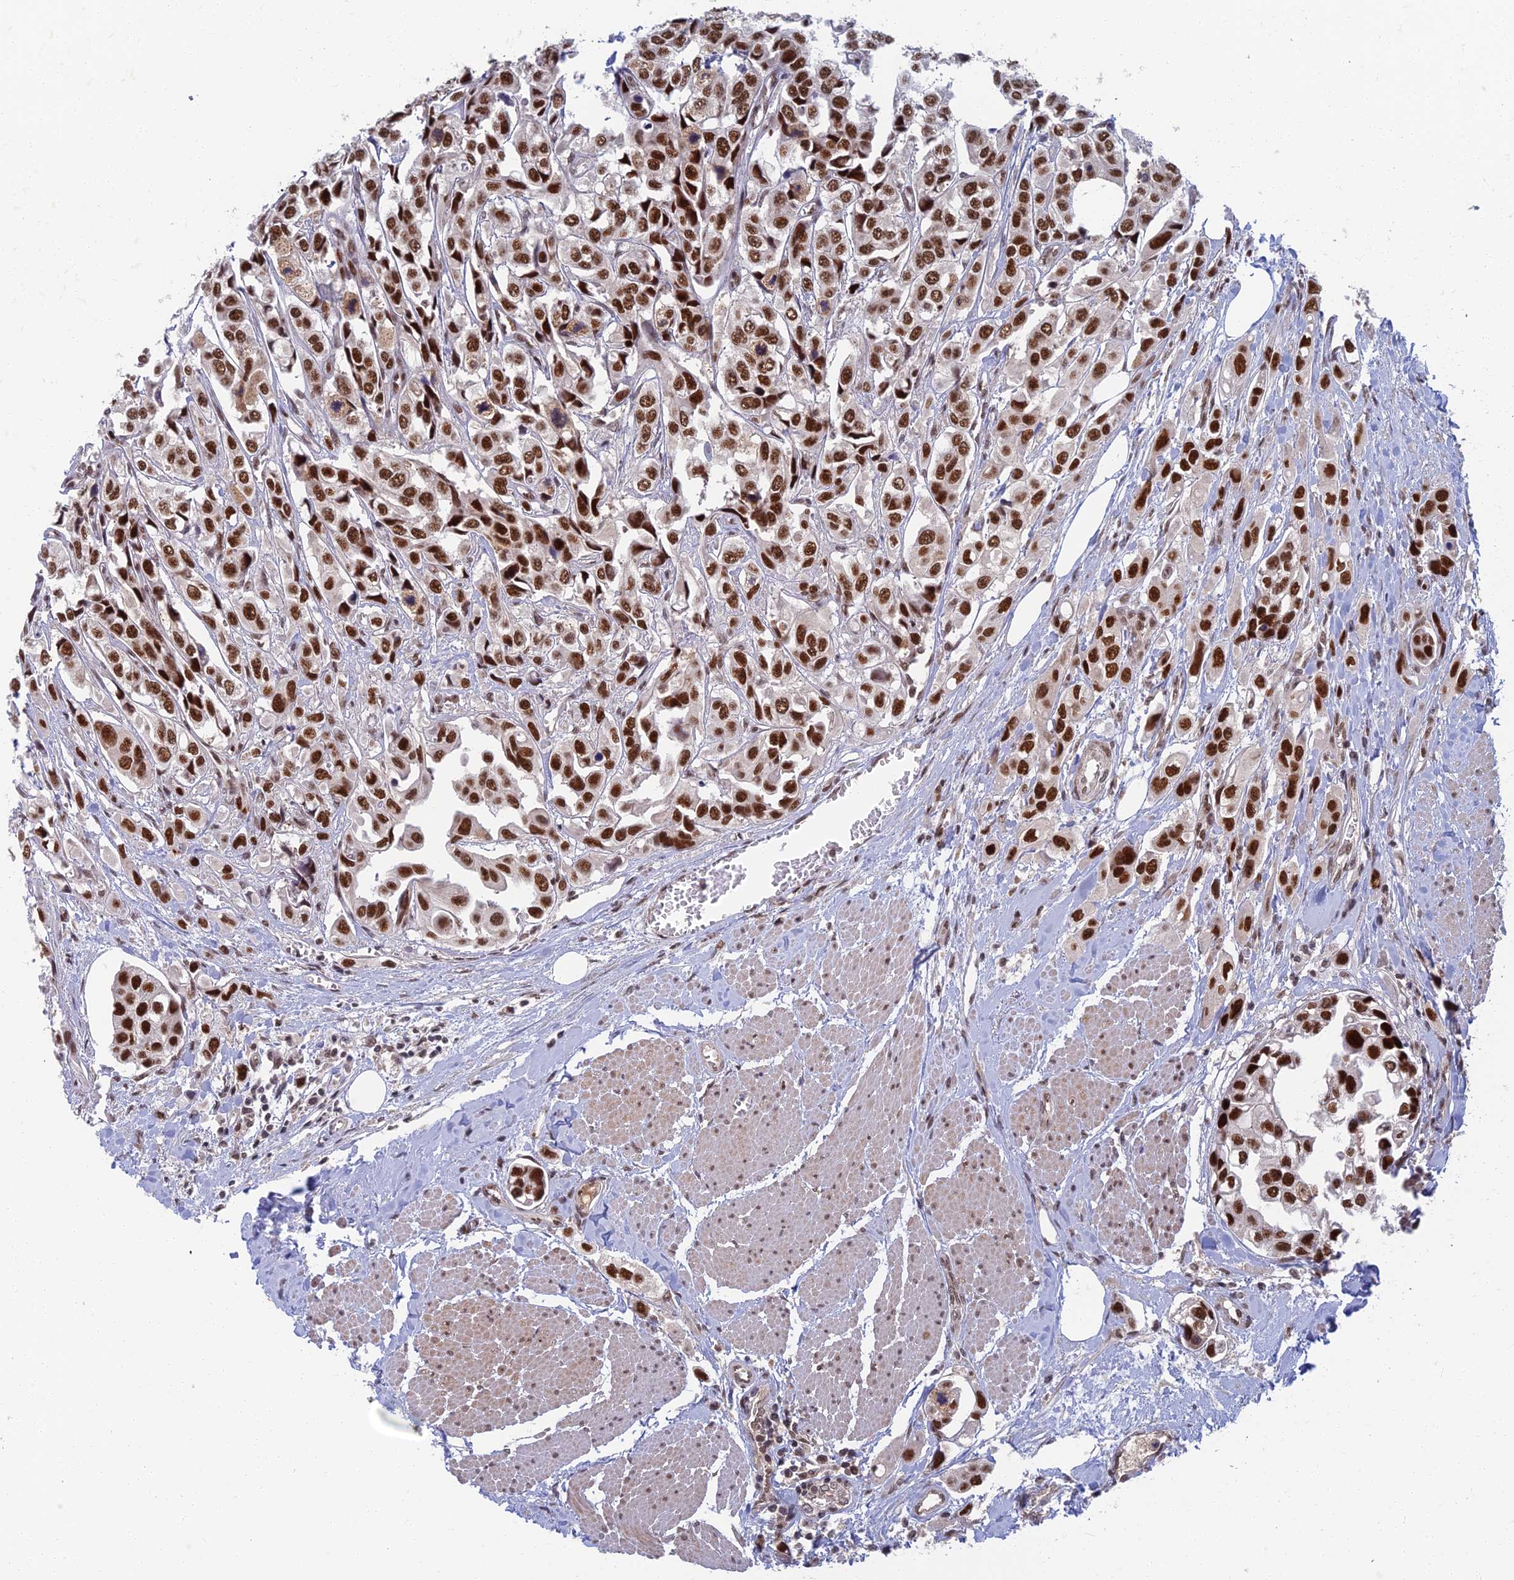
{"staining": {"intensity": "strong", "quantity": ">75%", "location": "nuclear"}, "tissue": "urothelial cancer", "cell_type": "Tumor cells", "image_type": "cancer", "snomed": [{"axis": "morphology", "description": "Urothelial carcinoma, High grade"}, {"axis": "topography", "description": "Urinary bladder"}], "caption": "Urothelial carcinoma (high-grade) tissue shows strong nuclear staining in approximately >75% of tumor cells", "gene": "TCEA2", "patient": {"sex": "male", "age": 67}}